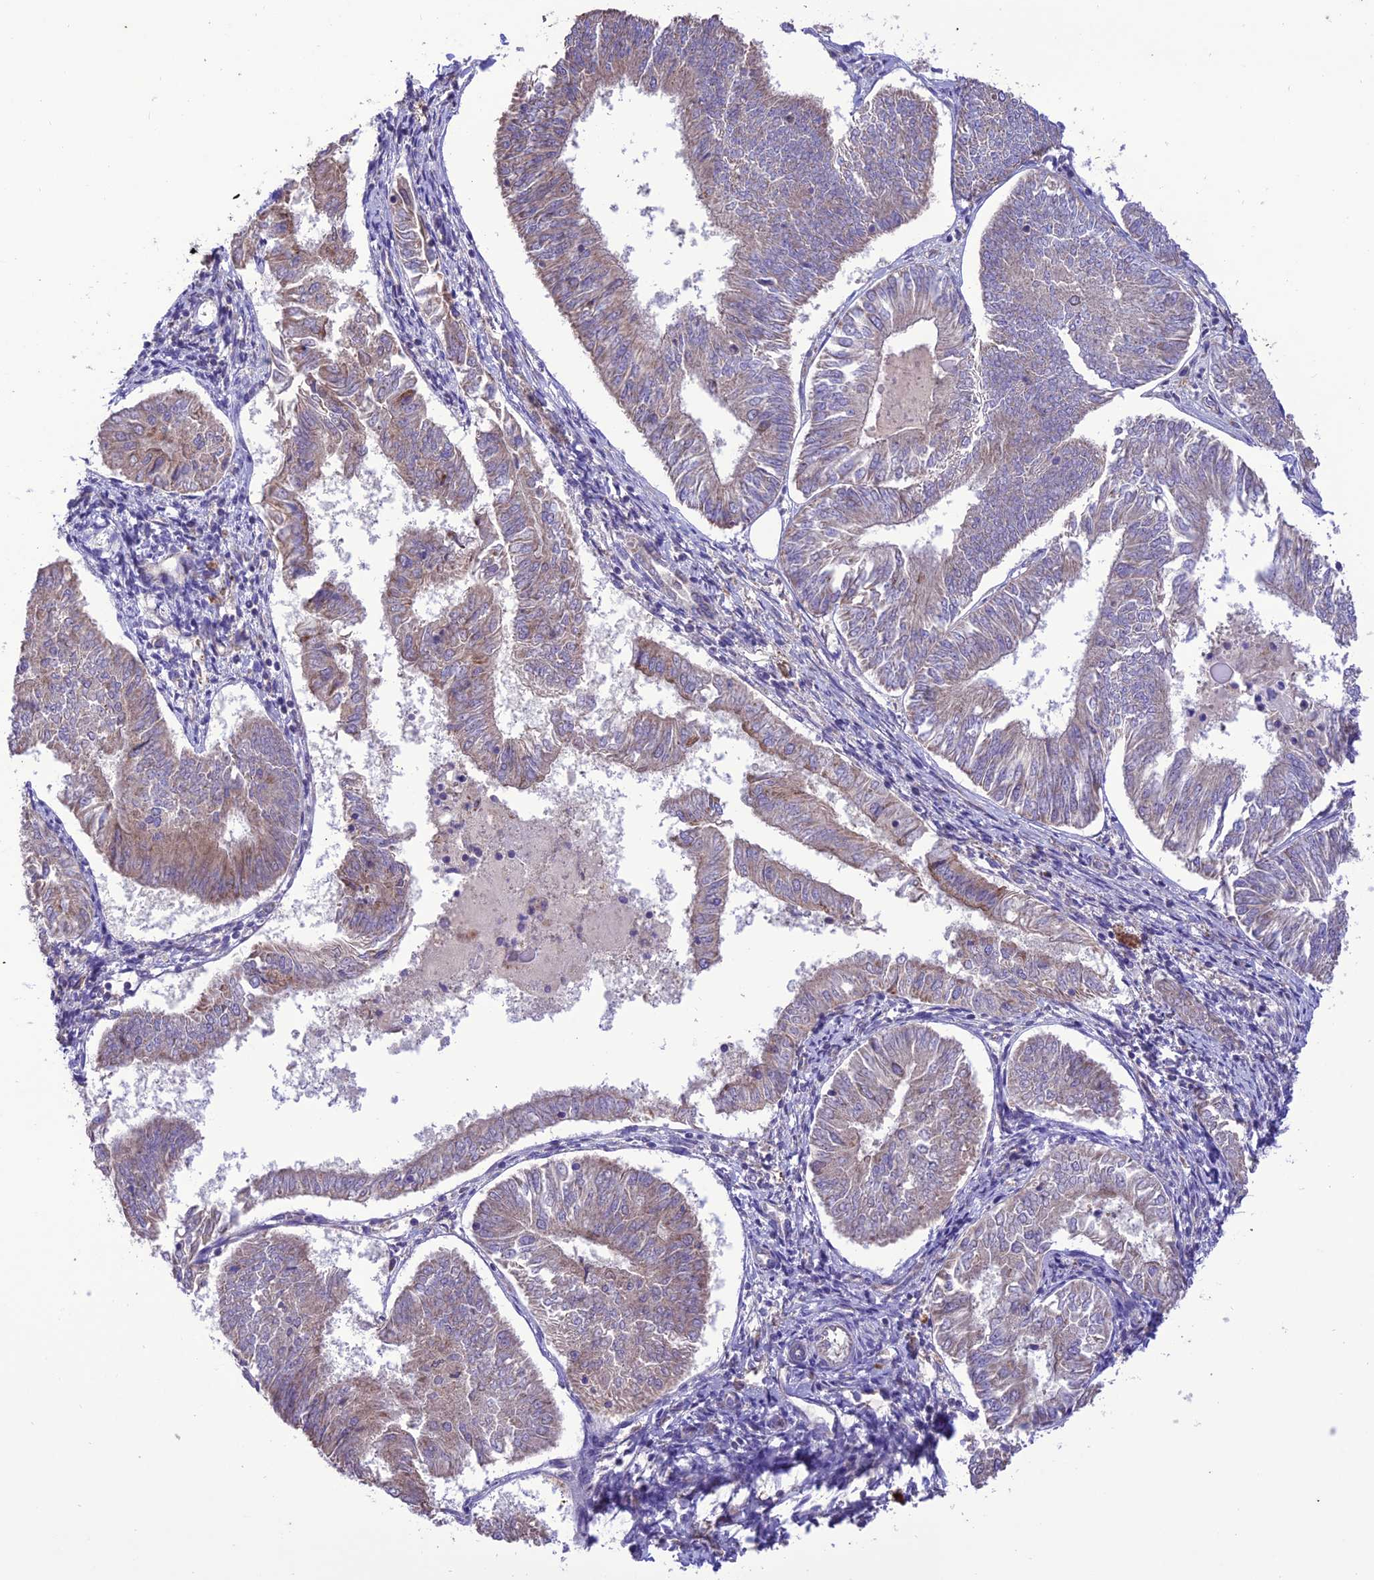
{"staining": {"intensity": "moderate", "quantity": "<25%", "location": "cytoplasmic/membranous"}, "tissue": "endometrial cancer", "cell_type": "Tumor cells", "image_type": "cancer", "snomed": [{"axis": "morphology", "description": "Adenocarcinoma, NOS"}, {"axis": "topography", "description": "Endometrium"}], "caption": "Endometrial cancer (adenocarcinoma) stained for a protein exhibits moderate cytoplasmic/membranous positivity in tumor cells.", "gene": "NDUFAF1", "patient": {"sex": "female", "age": 58}}